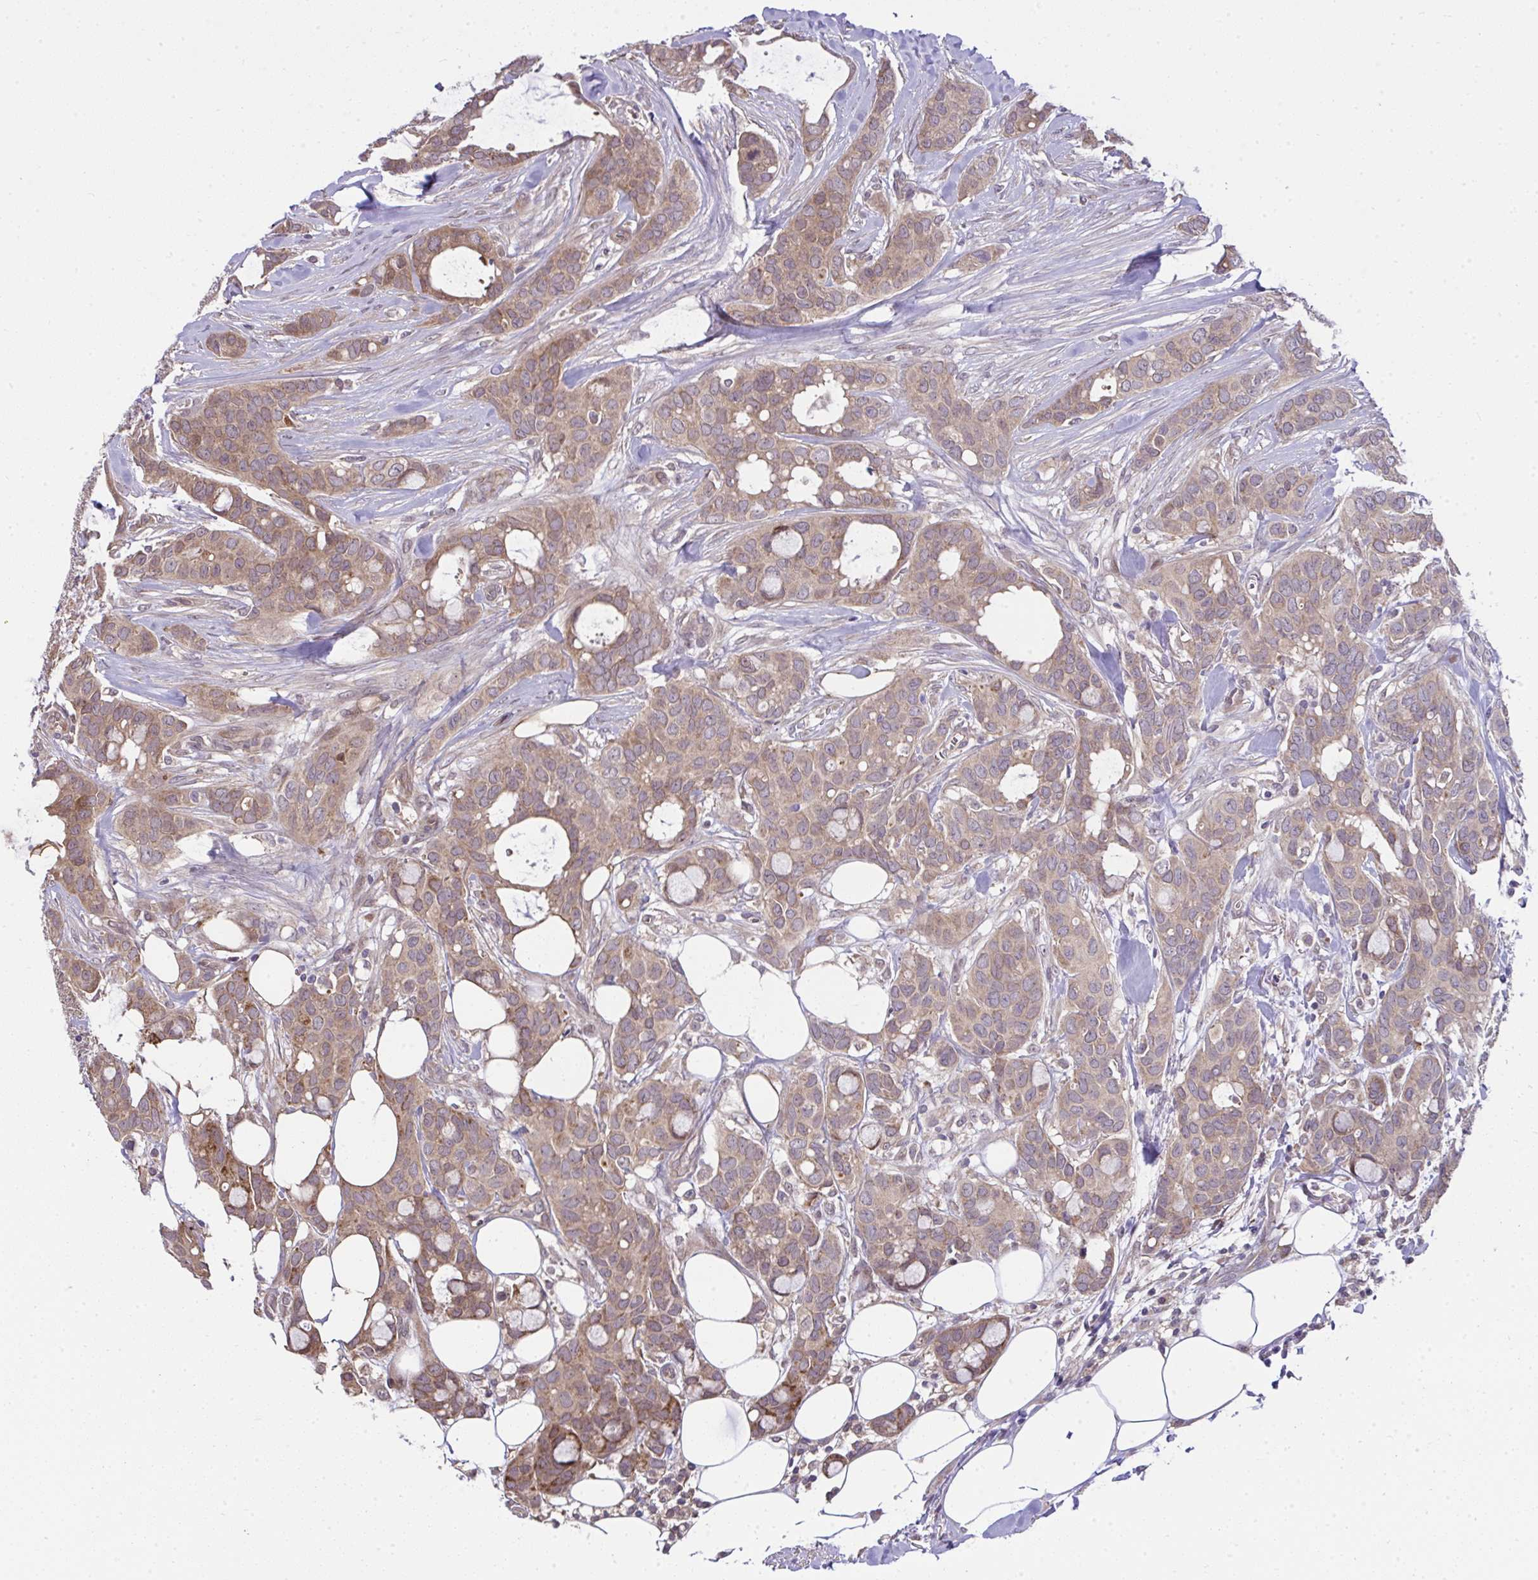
{"staining": {"intensity": "moderate", "quantity": "25%-75%", "location": "cytoplasmic/membranous"}, "tissue": "breast cancer", "cell_type": "Tumor cells", "image_type": "cancer", "snomed": [{"axis": "morphology", "description": "Duct carcinoma"}, {"axis": "topography", "description": "Breast"}], "caption": "Protein staining of breast cancer tissue displays moderate cytoplasmic/membranous staining in about 25%-75% of tumor cells.", "gene": "RDH14", "patient": {"sex": "female", "age": 84}}